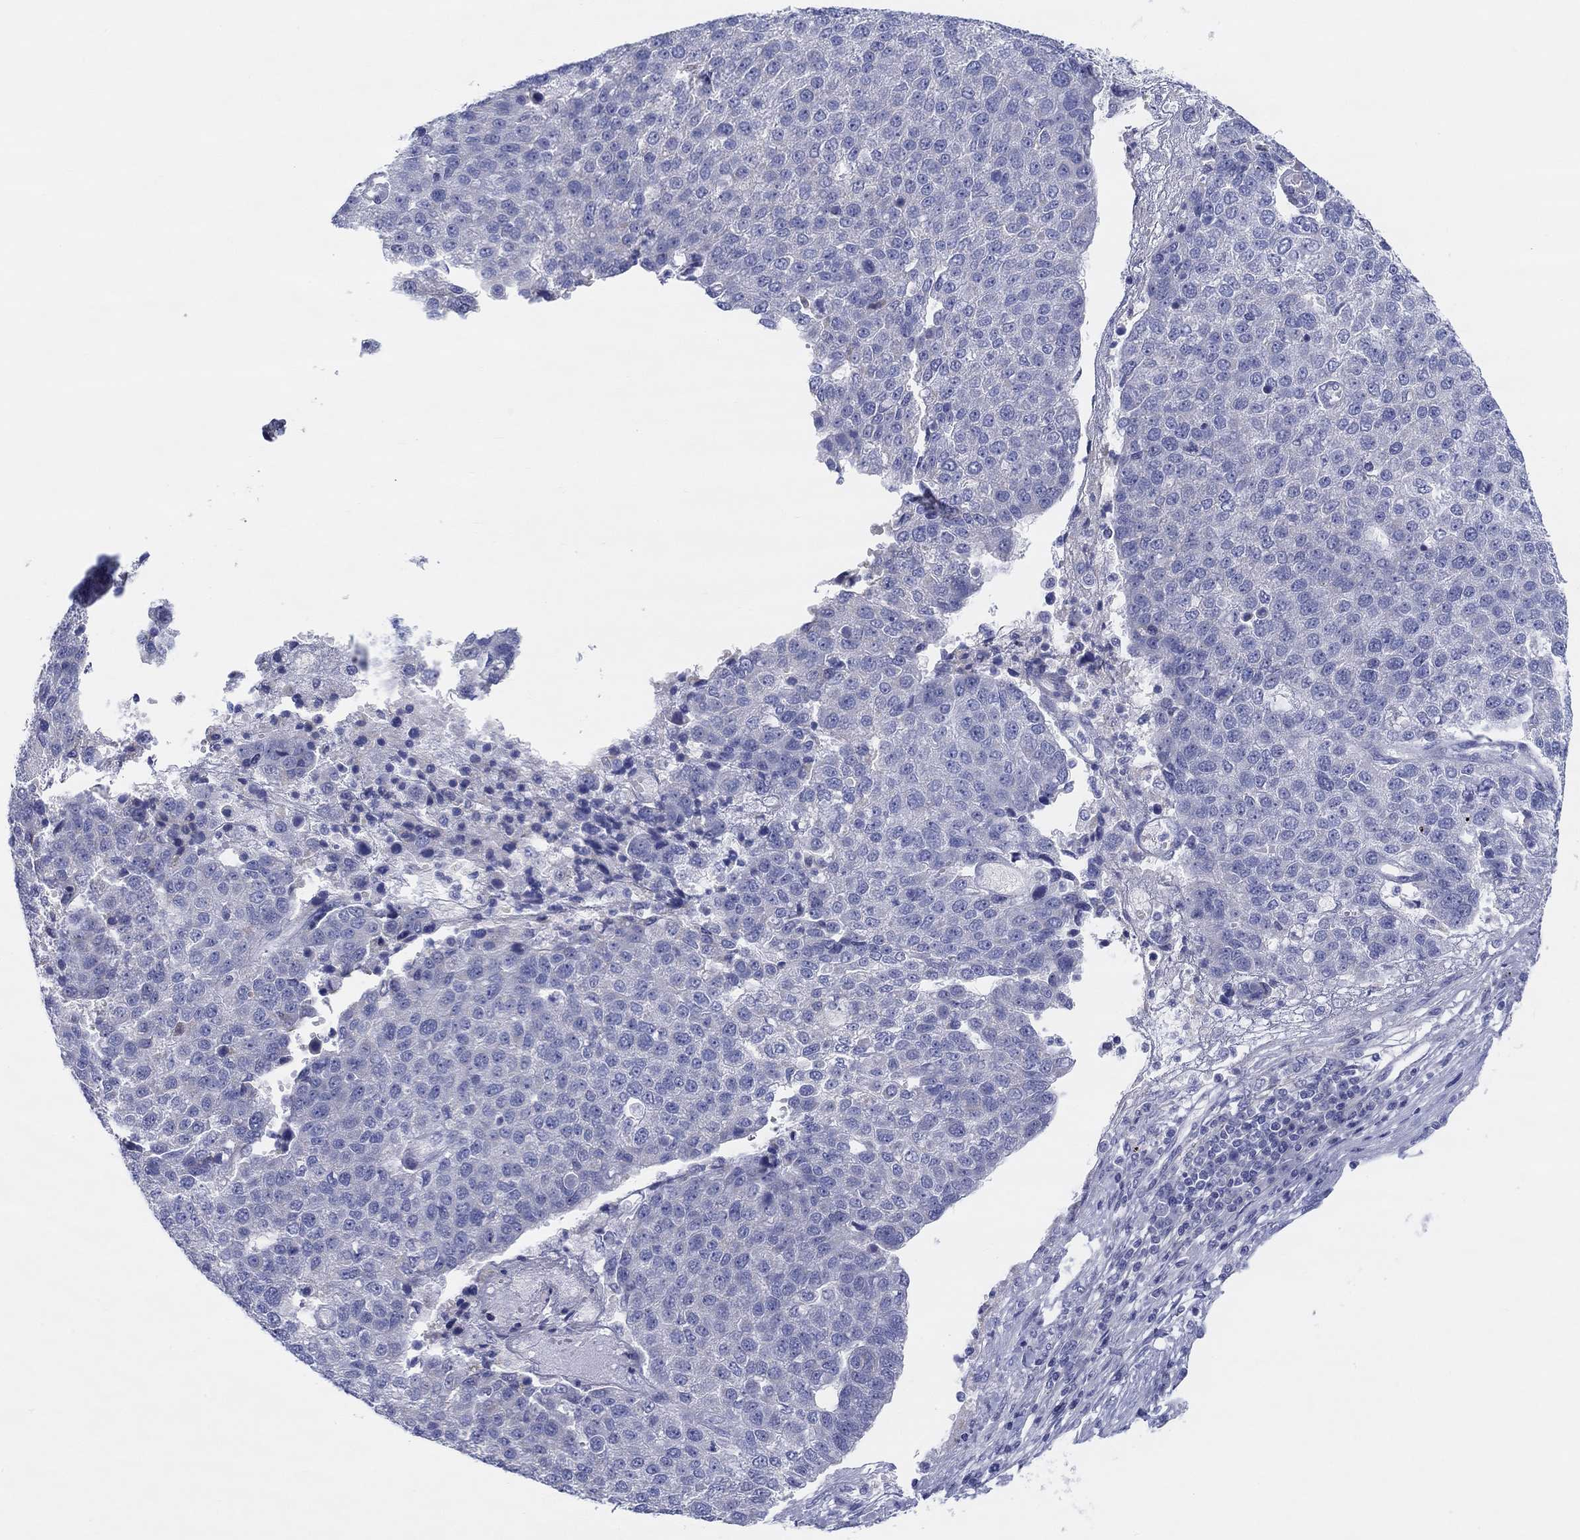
{"staining": {"intensity": "negative", "quantity": "none", "location": "none"}, "tissue": "pancreatic cancer", "cell_type": "Tumor cells", "image_type": "cancer", "snomed": [{"axis": "morphology", "description": "Adenocarcinoma, NOS"}, {"axis": "topography", "description": "Pancreas"}], "caption": "Tumor cells are negative for protein expression in human pancreatic adenocarcinoma.", "gene": "HAPLN4", "patient": {"sex": "female", "age": 61}}